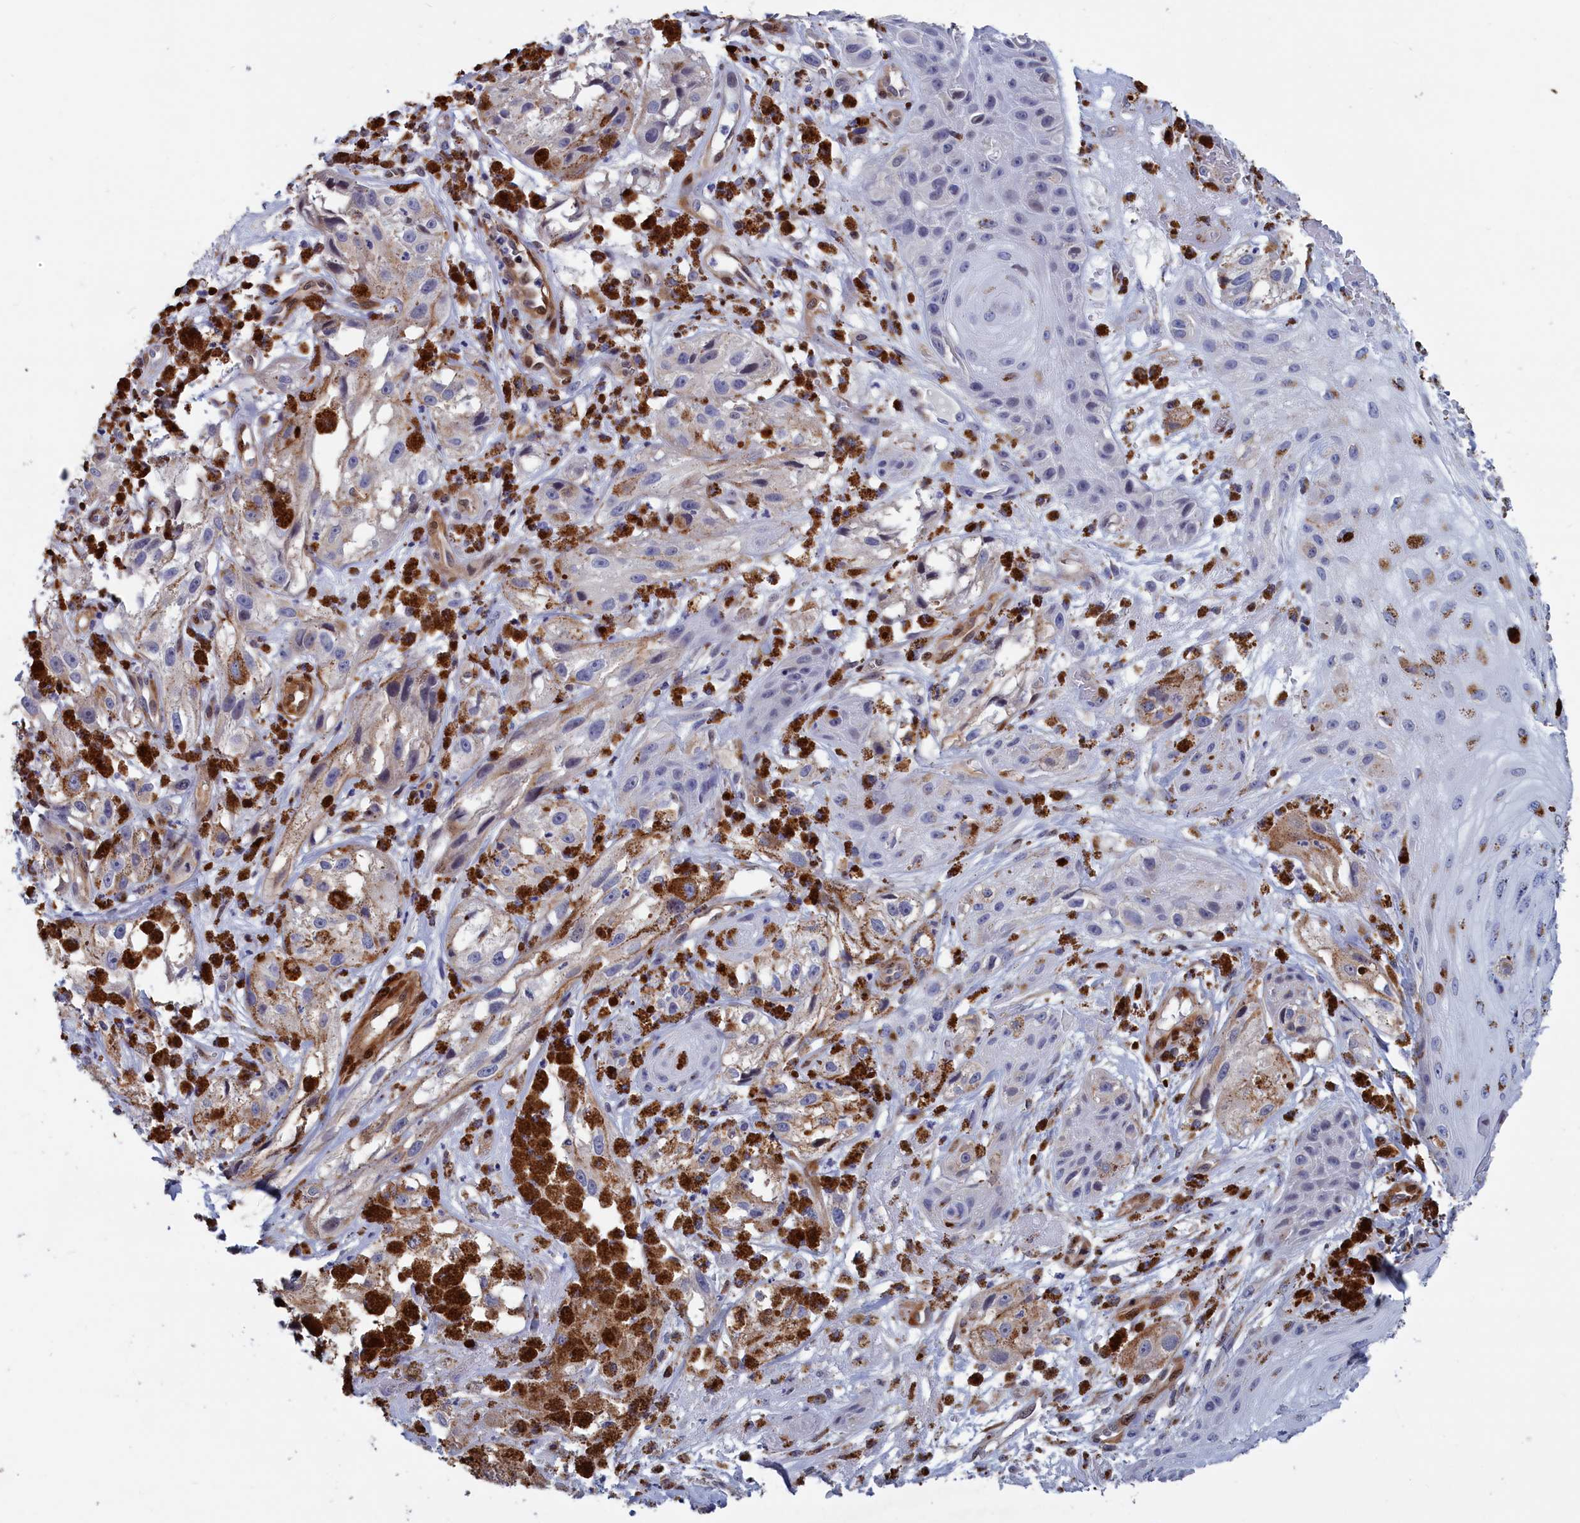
{"staining": {"intensity": "negative", "quantity": "none", "location": "none"}, "tissue": "melanoma", "cell_type": "Tumor cells", "image_type": "cancer", "snomed": [{"axis": "morphology", "description": "Malignant melanoma, NOS"}, {"axis": "topography", "description": "Skin"}], "caption": "A high-resolution photomicrograph shows immunohistochemistry staining of malignant melanoma, which demonstrates no significant expression in tumor cells. The staining was performed using DAB (3,3'-diaminobenzidine) to visualize the protein expression in brown, while the nuclei were stained in blue with hematoxylin (Magnification: 20x).", "gene": "CRIP1", "patient": {"sex": "male", "age": 88}}